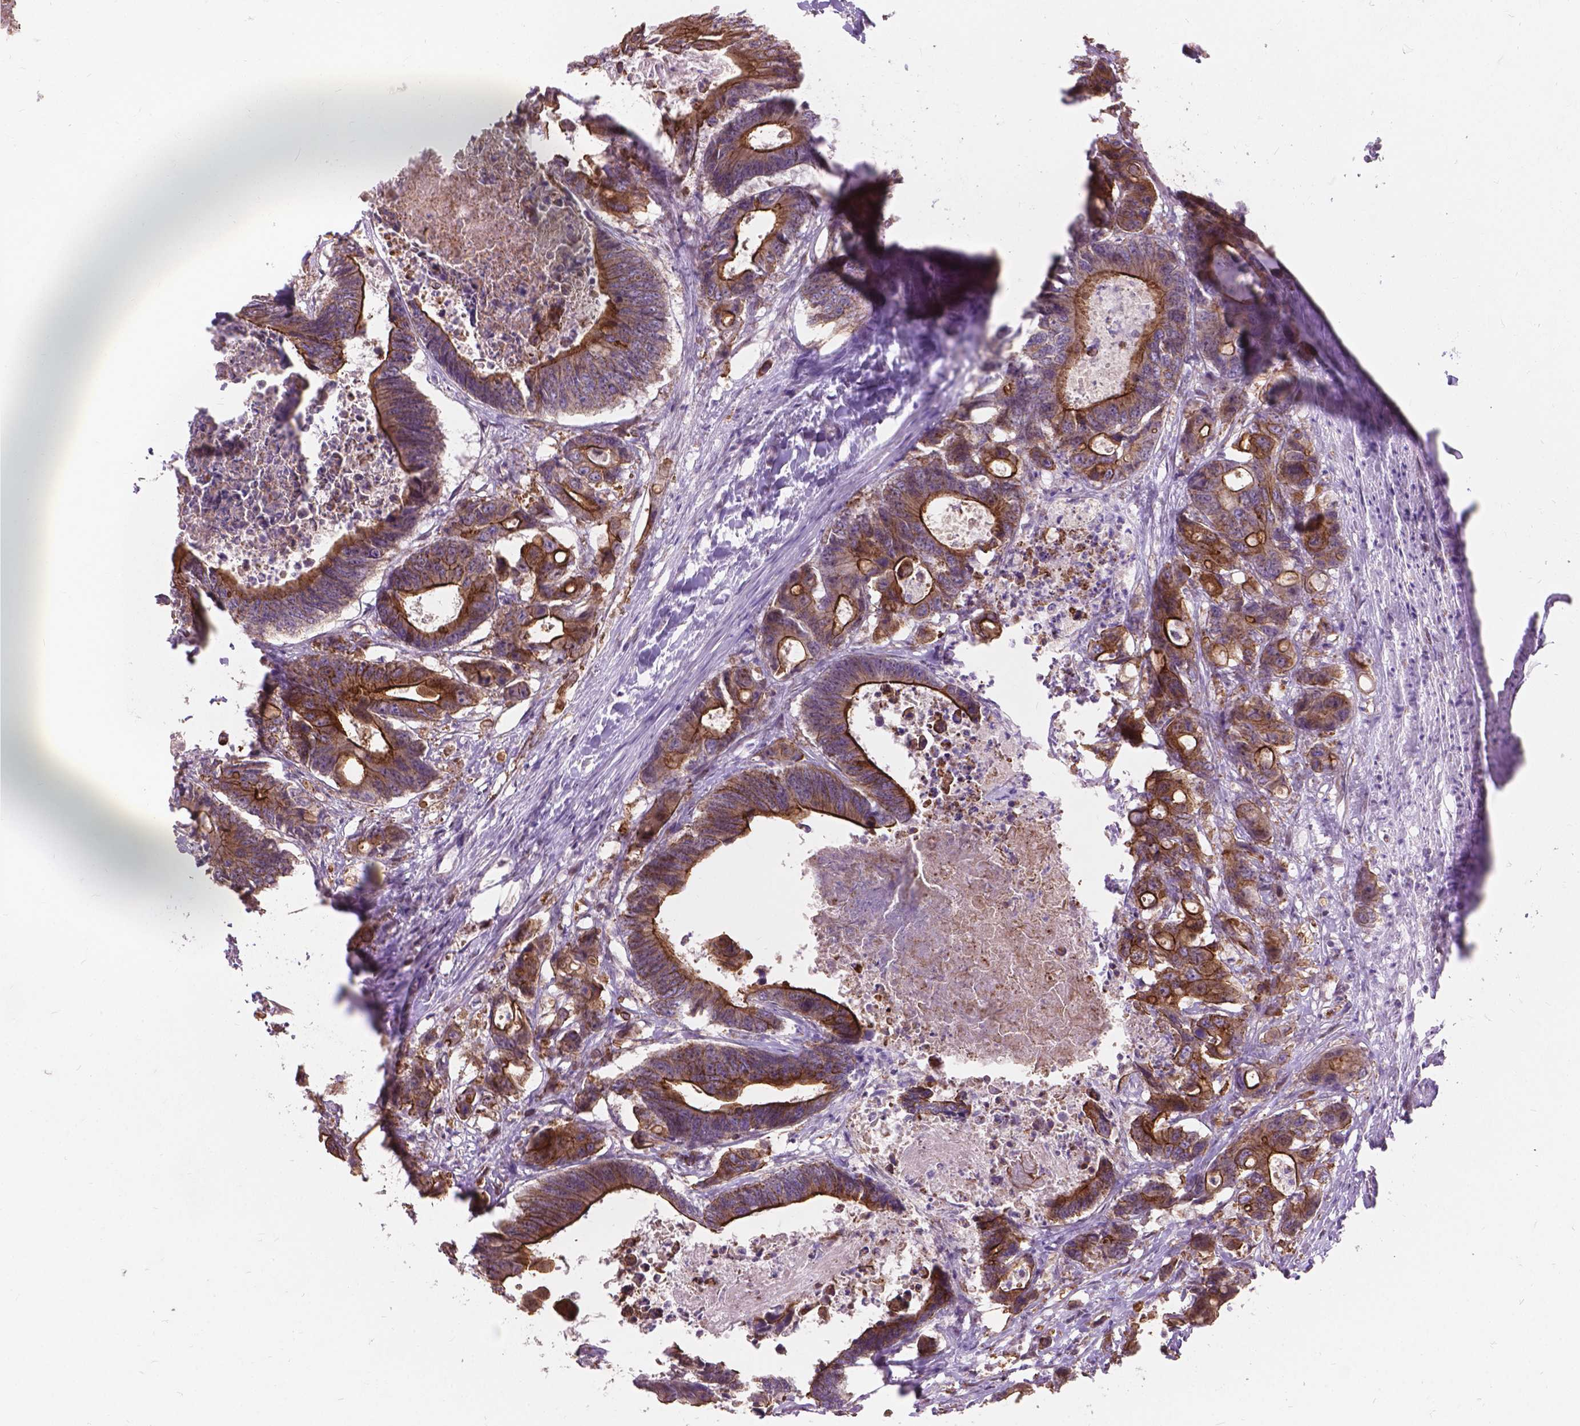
{"staining": {"intensity": "strong", "quantity": ">75%", "location": "cytoplasmic/membranous"}, "tissue": "colorectal cancer", "cell_type": "Tumor cells", "image_type": "cancer", "snomed": [{"axis": "morphology", "description": "Adenocarcinoma, NOS"}, {"axis": "topography", "description": "Rectum"}], "caption": "A brown stain labels strong cytoplasmic/membranous positivity of a protein in human adenocarcinoma (colorectal) tumor cells. Nuclei are stained in blue.", "gene": "MYH14", "patient": {"sex": "male", "age": 54}}